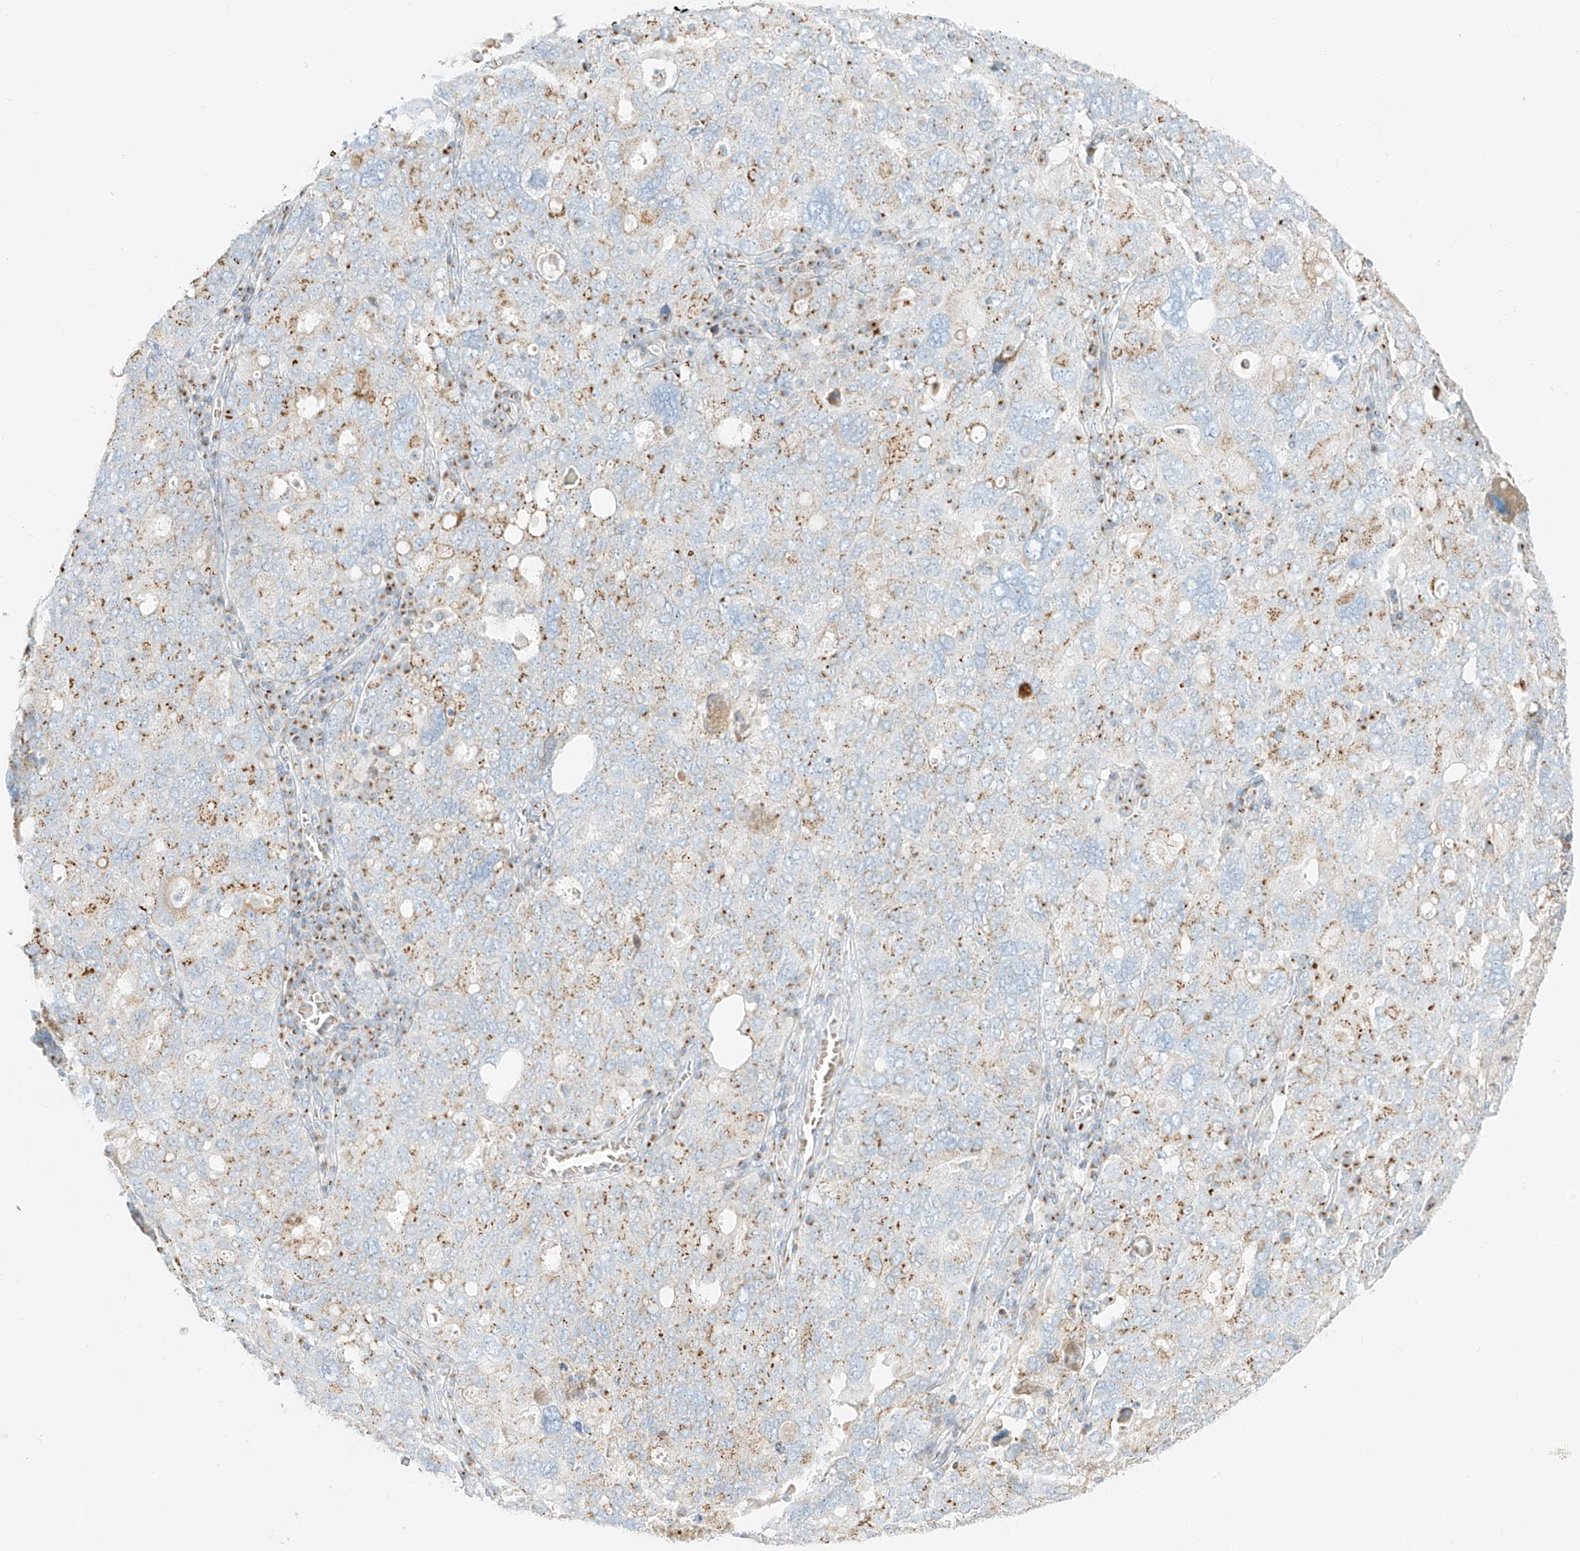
{"staining": {"intensity": "weak", "quantity": "25%-75%", "location": "cytoplasmic/membranous"}, "tissue": "ovarian cancer", "cell_type": "Tumor cells", "image_type": "cancer", "snomed": [{"axis": "morphology", "description": "Carcinoma, endometroid"}, {"axis": "topography", "description": "Ovary"}], "caption": "Brown immunohistochemical staining in ovarian endometroid carcinoma exhibits weak cytoplasmic/membranous expression in approximately 25%-75% of tumor cells.", "gene": "TMEM87B", "patient": {"sex": "female", "age": 62}}